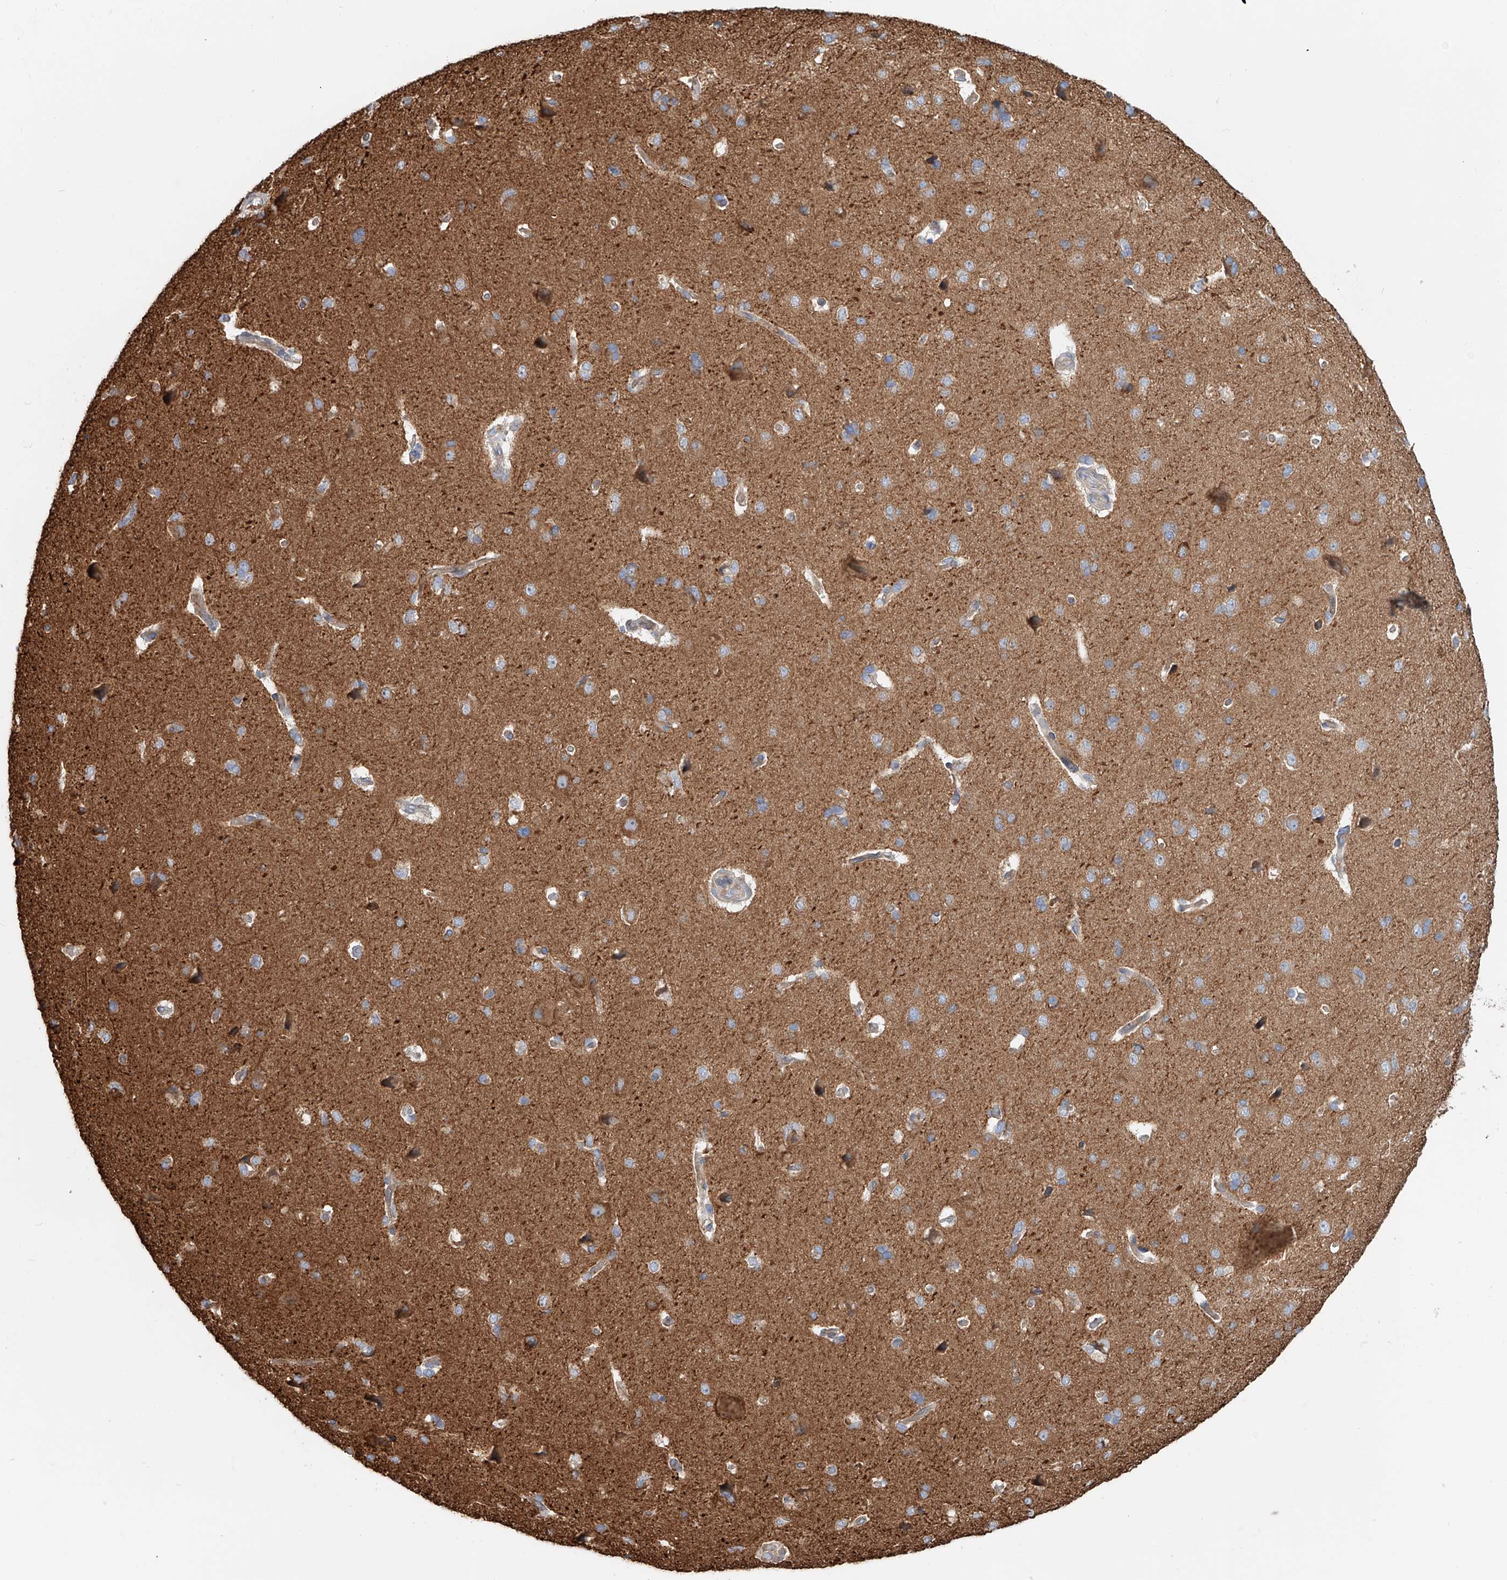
{"staining": {"intensity": "weak", "quantity": "25%-75%", "location": "cytoplasmic/membranous"}, "tissue": "cerebral cortex", "cell_type": "Endothelial cells", "image_type": "normal", "snomed": [{"axis": "morphology", "description": "Normal tissue, NOS"}, {"axis": "topography", "description": "Cerebral cortex"}], "caption": "Endothelial cells exhibit low levels of weak cytoplasmic/membranous expression in approximately 25%-75% of cells in normal cerebral cortex.", "gene": "SNAP29", "patient": {"sex": "male", "age": 62}}